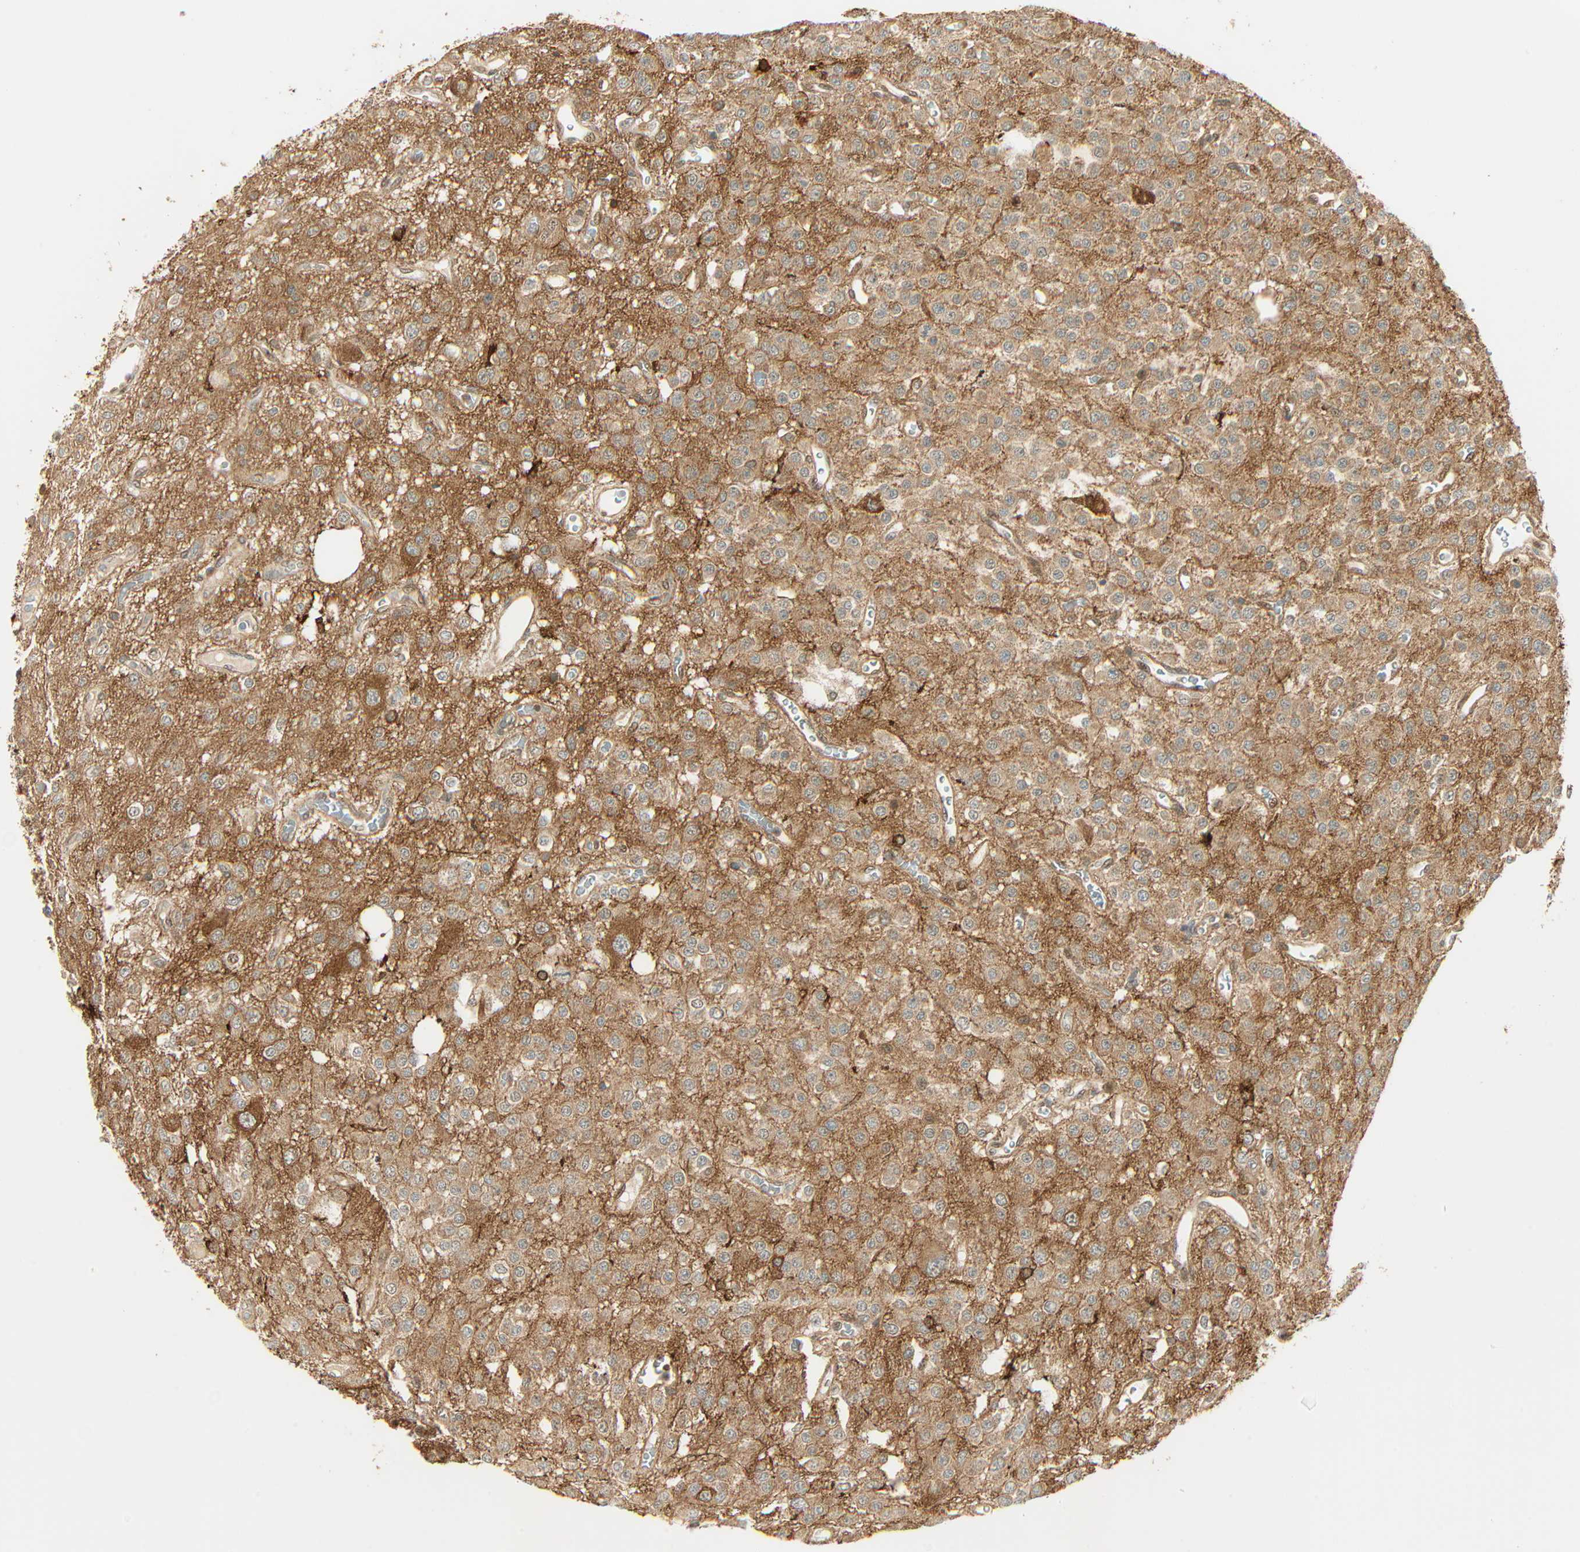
{"staining": {"intensity": "moderate", "quantity": ">75%", "location": "cytoplasmic/membranous"}, "tissue": "glioma", "cell_type": "Tumor cells", "image_type": "cancer", "snomed": [{"axis": "morphology", "description": "Glioma, malignant, Low grade"}, {"axis": "topography", "description": "Brain"}], "caption": "A medium amount of moderate cytoplasmic/membranous expression is seen in approximately >75% of tumor cells in glioma tissue.", "gene": "PNPLA6", "patient": {"sex": "male", "age": 38}}